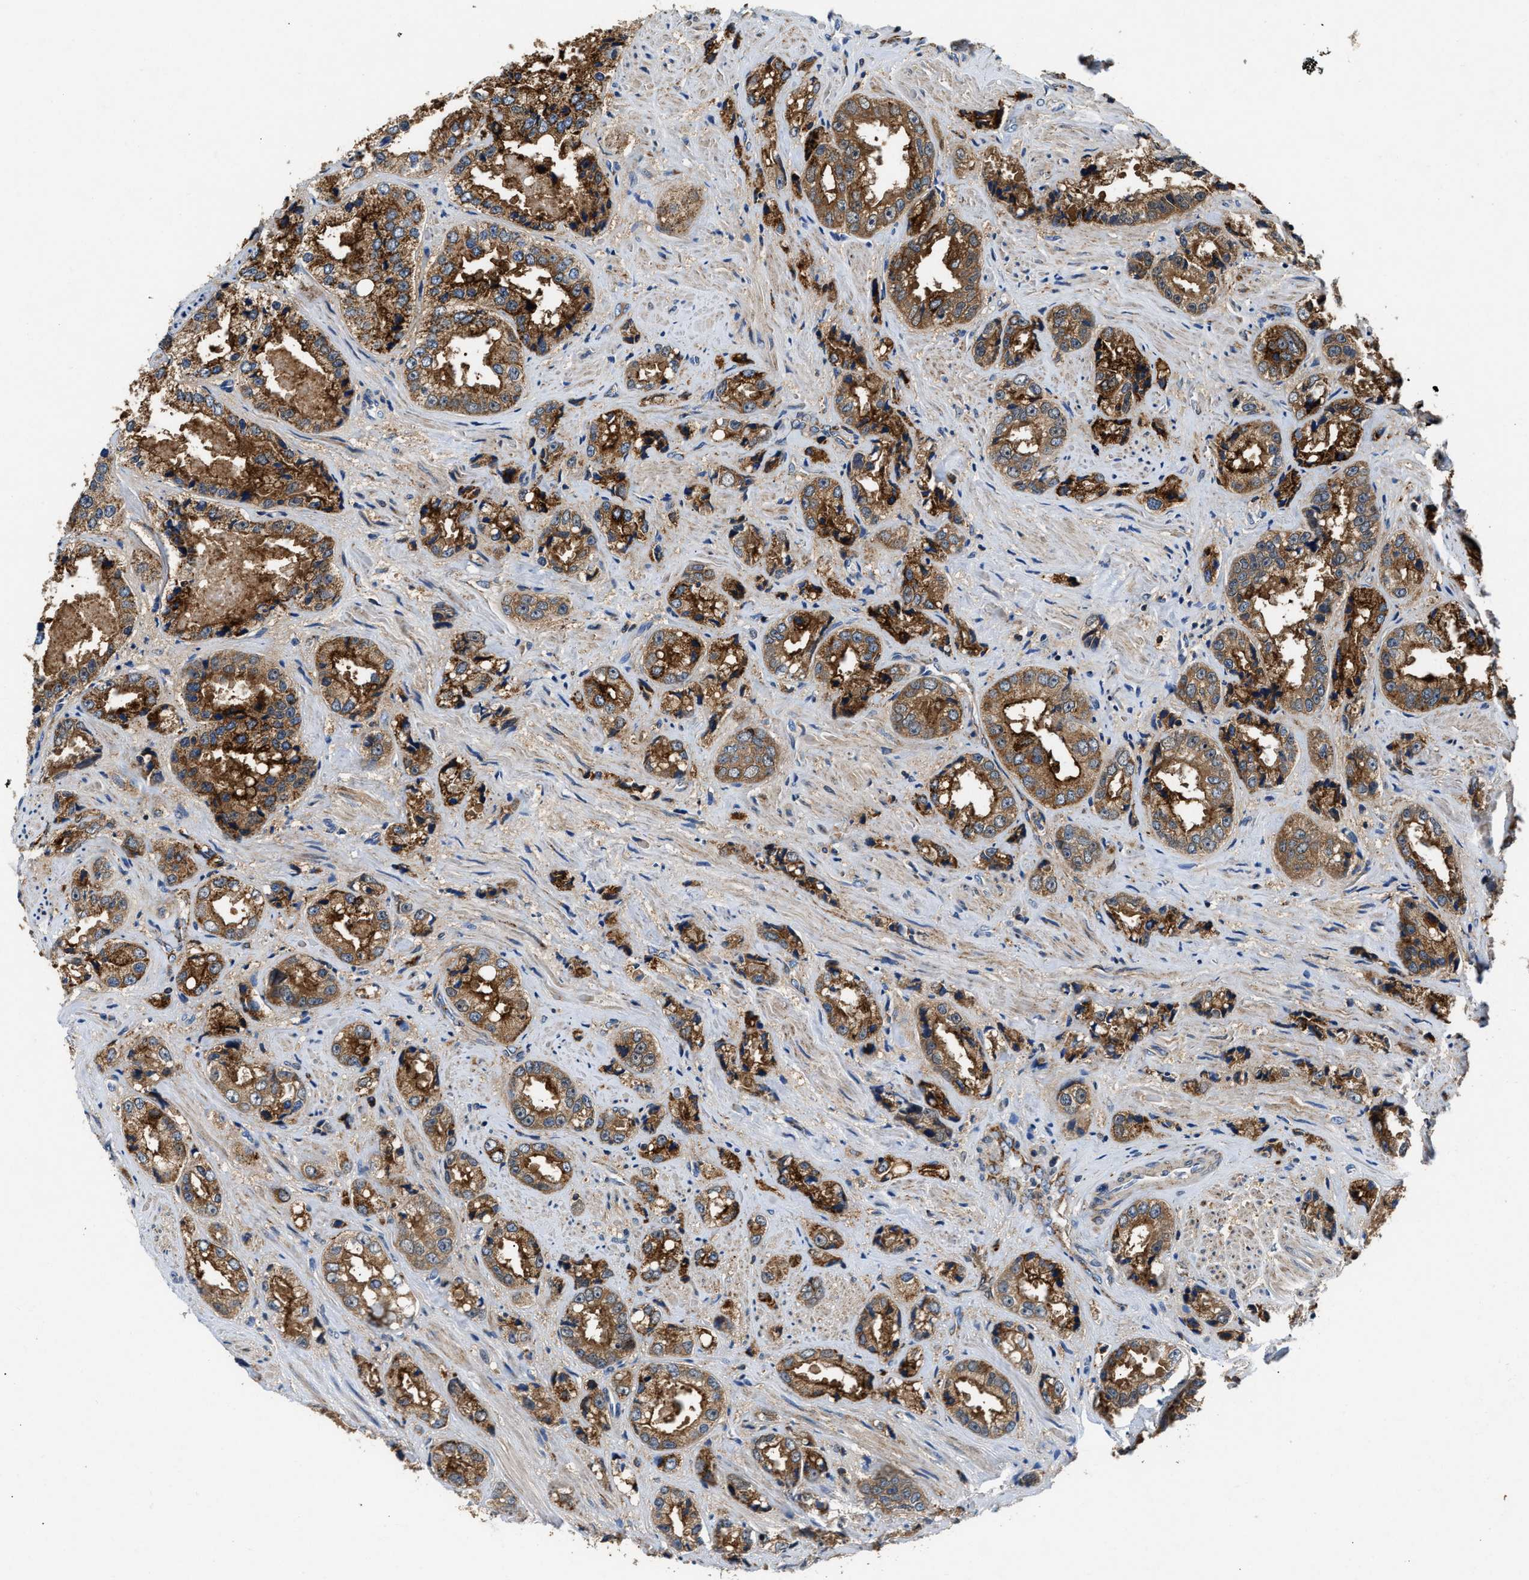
{"staining": {"intensity": "moderate", "quantity": ">75%", "location": "cytoplasmic/membranous"}, "tissue": "prostate cancer", "cell_type": "Tumor cells", "image_type": "cancer", "snomed": [{"axis": "morphology", "description": "Adenocarcinoma, High grade"}, {"axis": "topography", "description": "Prostate"}], "caption": "Moderate cytoplasmic/membranous positivity is identified in about >75% of tumor cells in adenocarcinoma (high-grade) (prostate). Using DAB (3,3'-diaminobenzidine) (brown) and hematoxylin (blue) stains, captured at high magnification using brightfield microscopy.", "gene": "CCM2", "patient": {"sex": "male", "age": 61}}